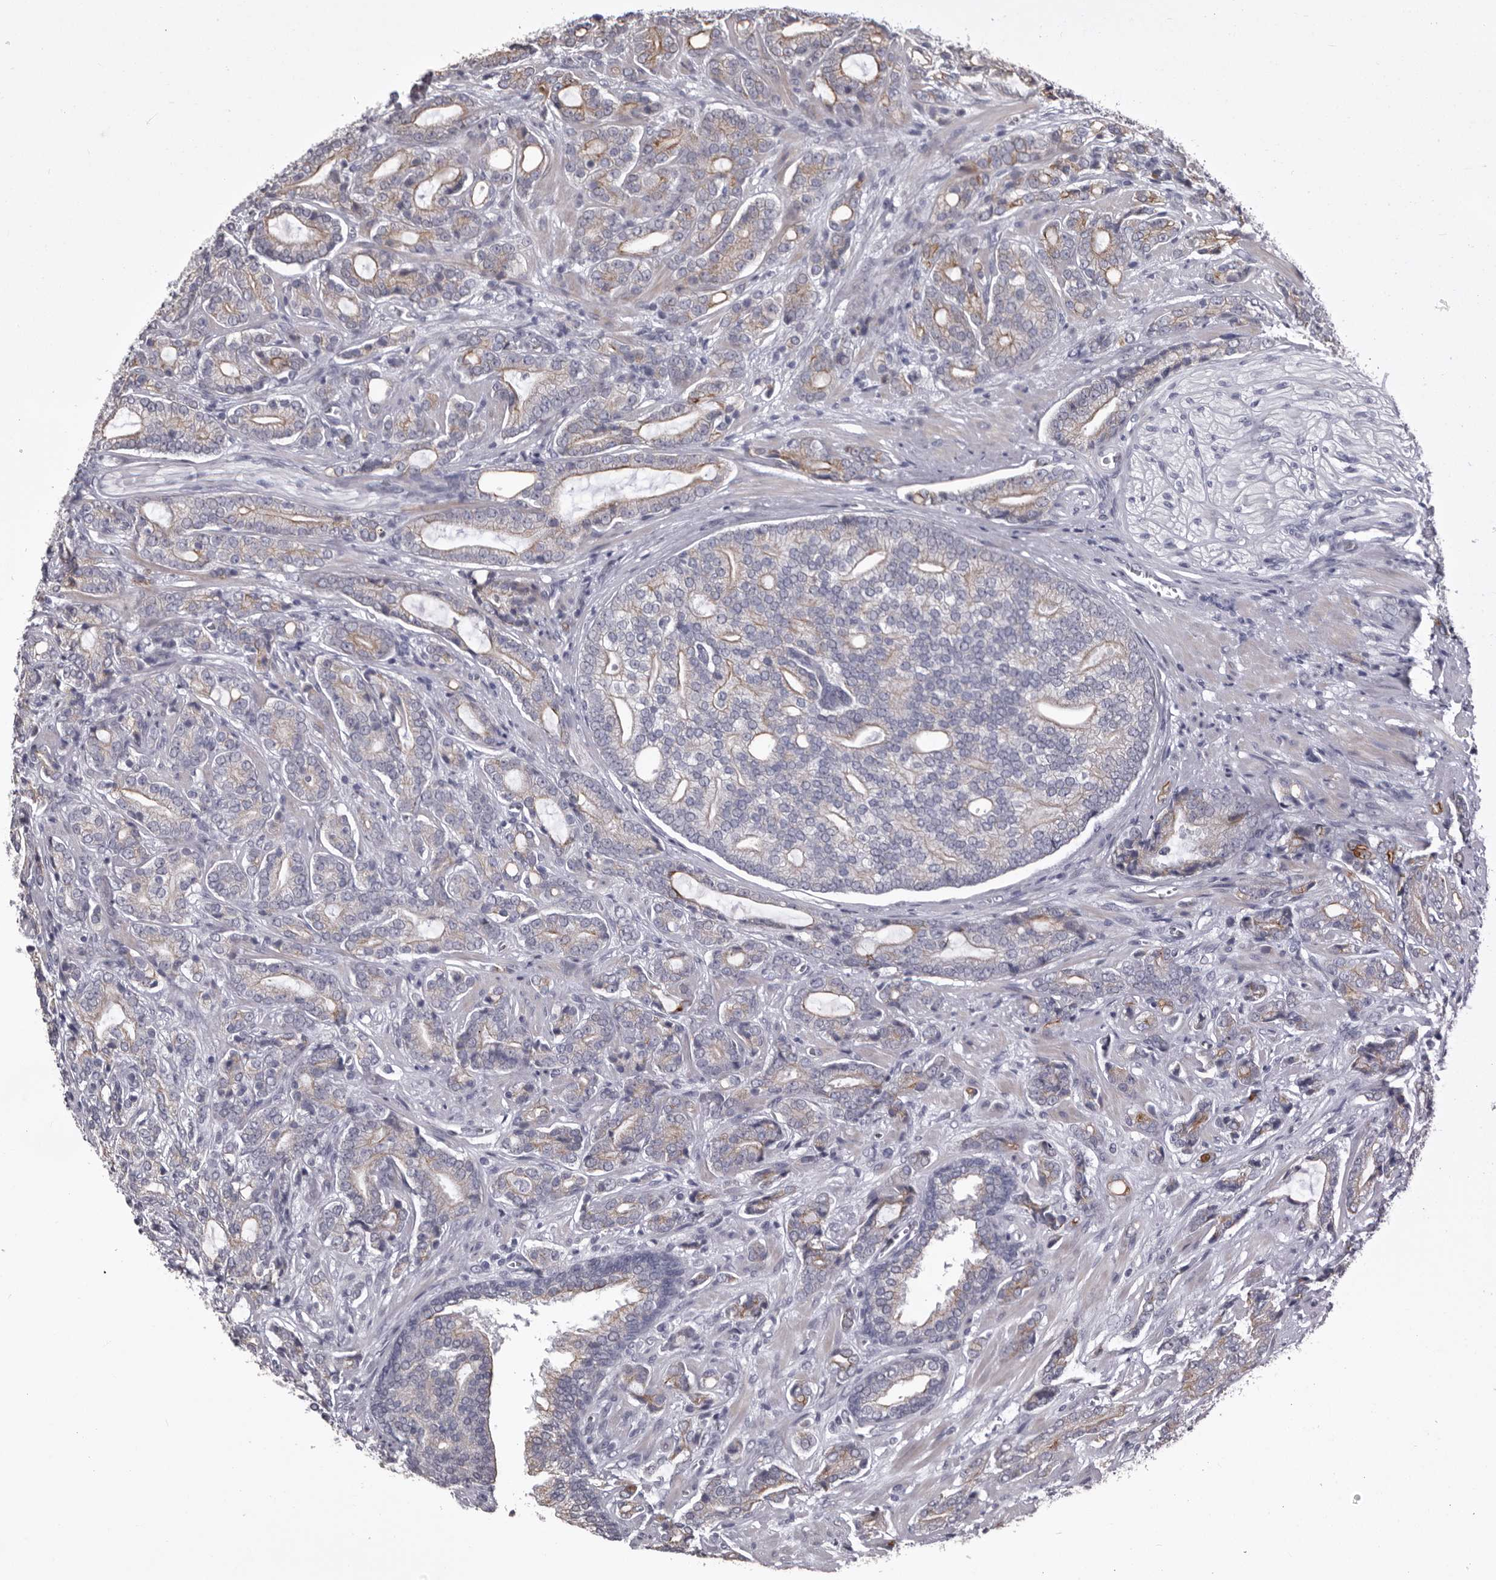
{"staining": {"intensity": "weak", "quantity": "<25%", "location": "cytoplasmic/membranous"}, "tissue": "prostate cancer", "cell_type": "Tumor cells", "image_type": "cancer", "snomed": [{"axis": "morphology", "description": "Adenocarcinoma, High grade"}, {"axis": "topography", "description": "Prostate"}], "caption": "An image of prostate cancer stained for a protein exhibits no brown staining in tumor cells.", "gene": "LPAR6", "patient": {"sex": "male", "age": 57}}